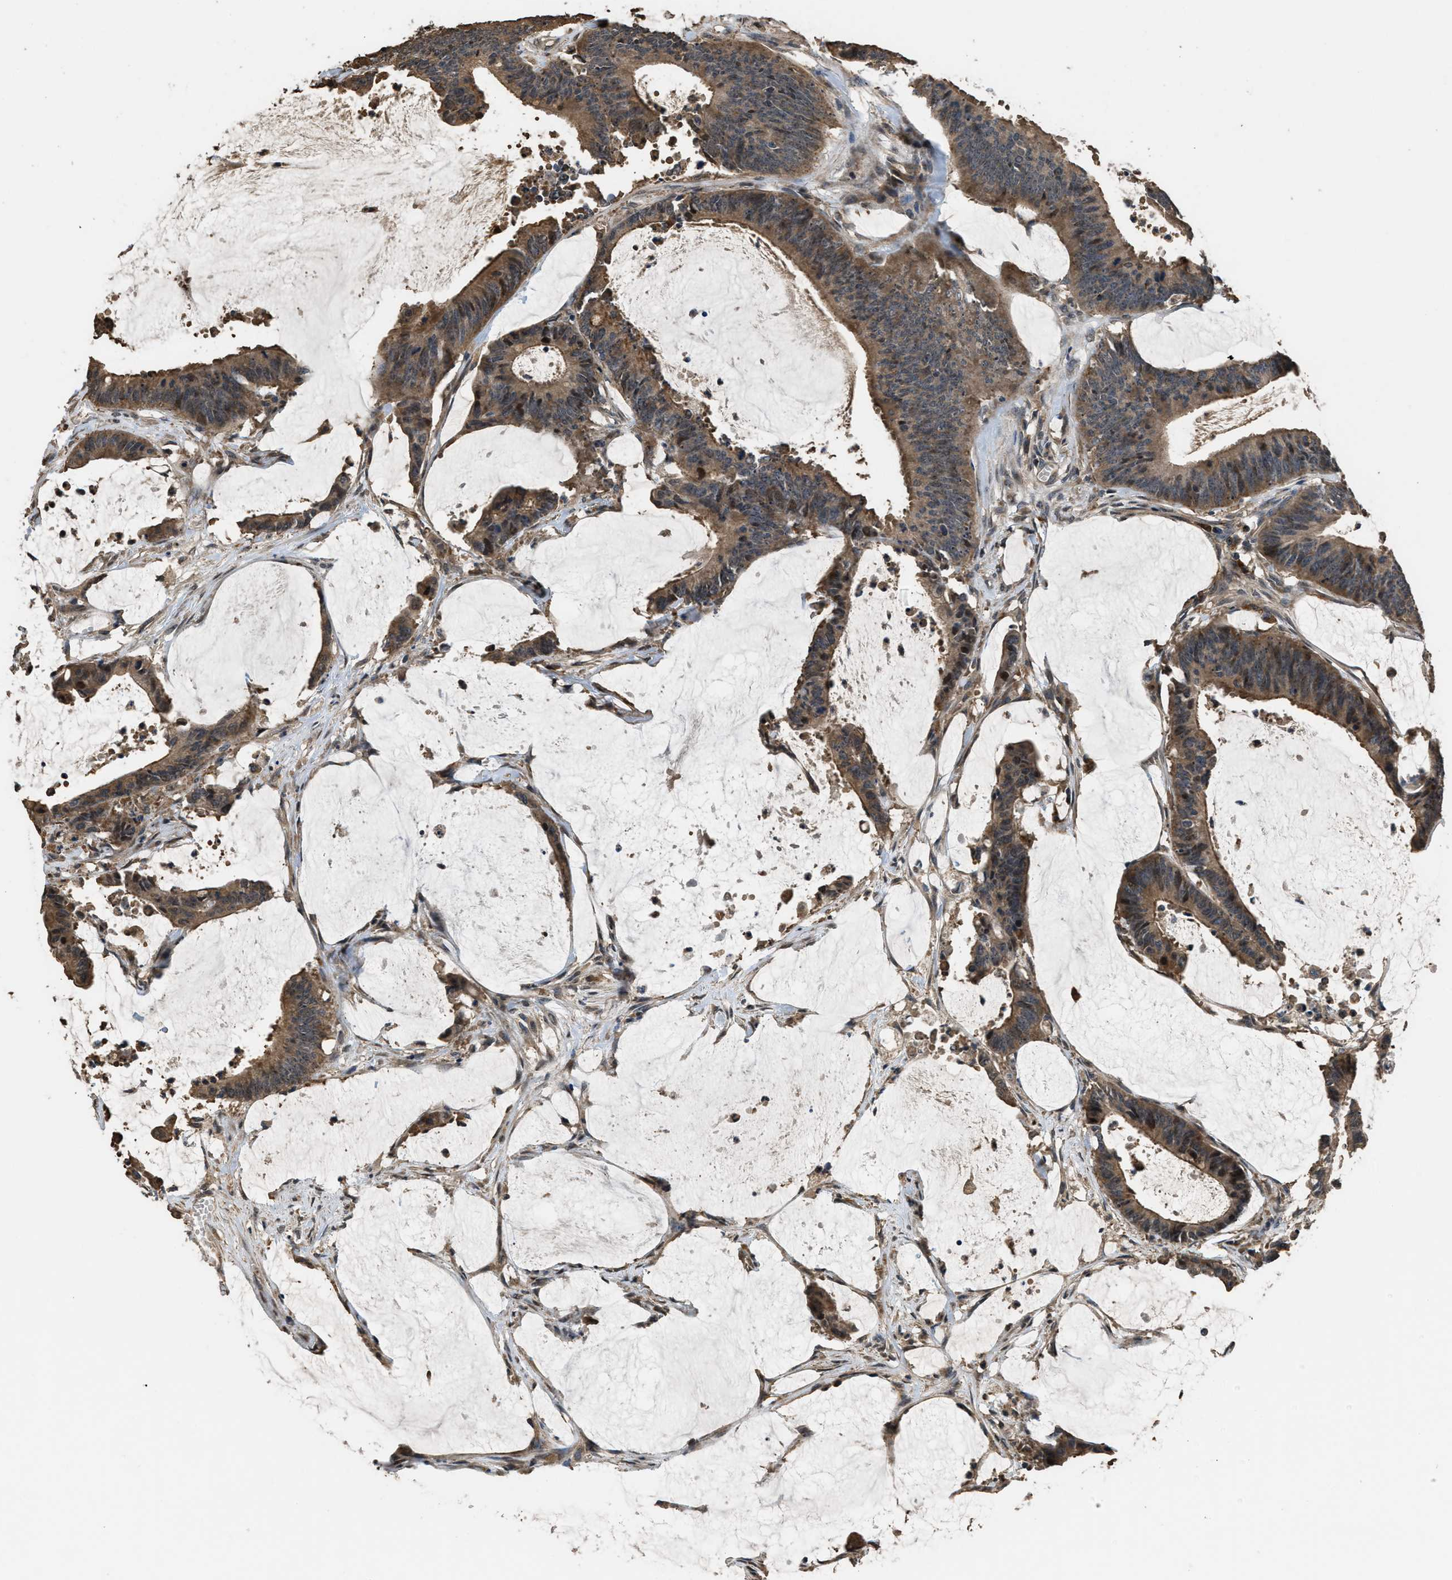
{"staining": {"intensity": "moderate", "quantity": ">75%", "location": "cytoplasmic/membranous"}, "tissue": "colorectal cancer", "cell_type": "Tumor cells", "image_type": "cancer", "snomed": [{"axis": "morphology", "description": "Adenocarcinoma, NOS"}, {"axis": "topography", "description": "Rectum"}], "caption": "Colorectal cancer stained for a protein exhibits moderate cytoplasmic/membranous positivity in tumor cells.", "gene": "CTBS", "patient": {"sex": "female", "age": 66}}